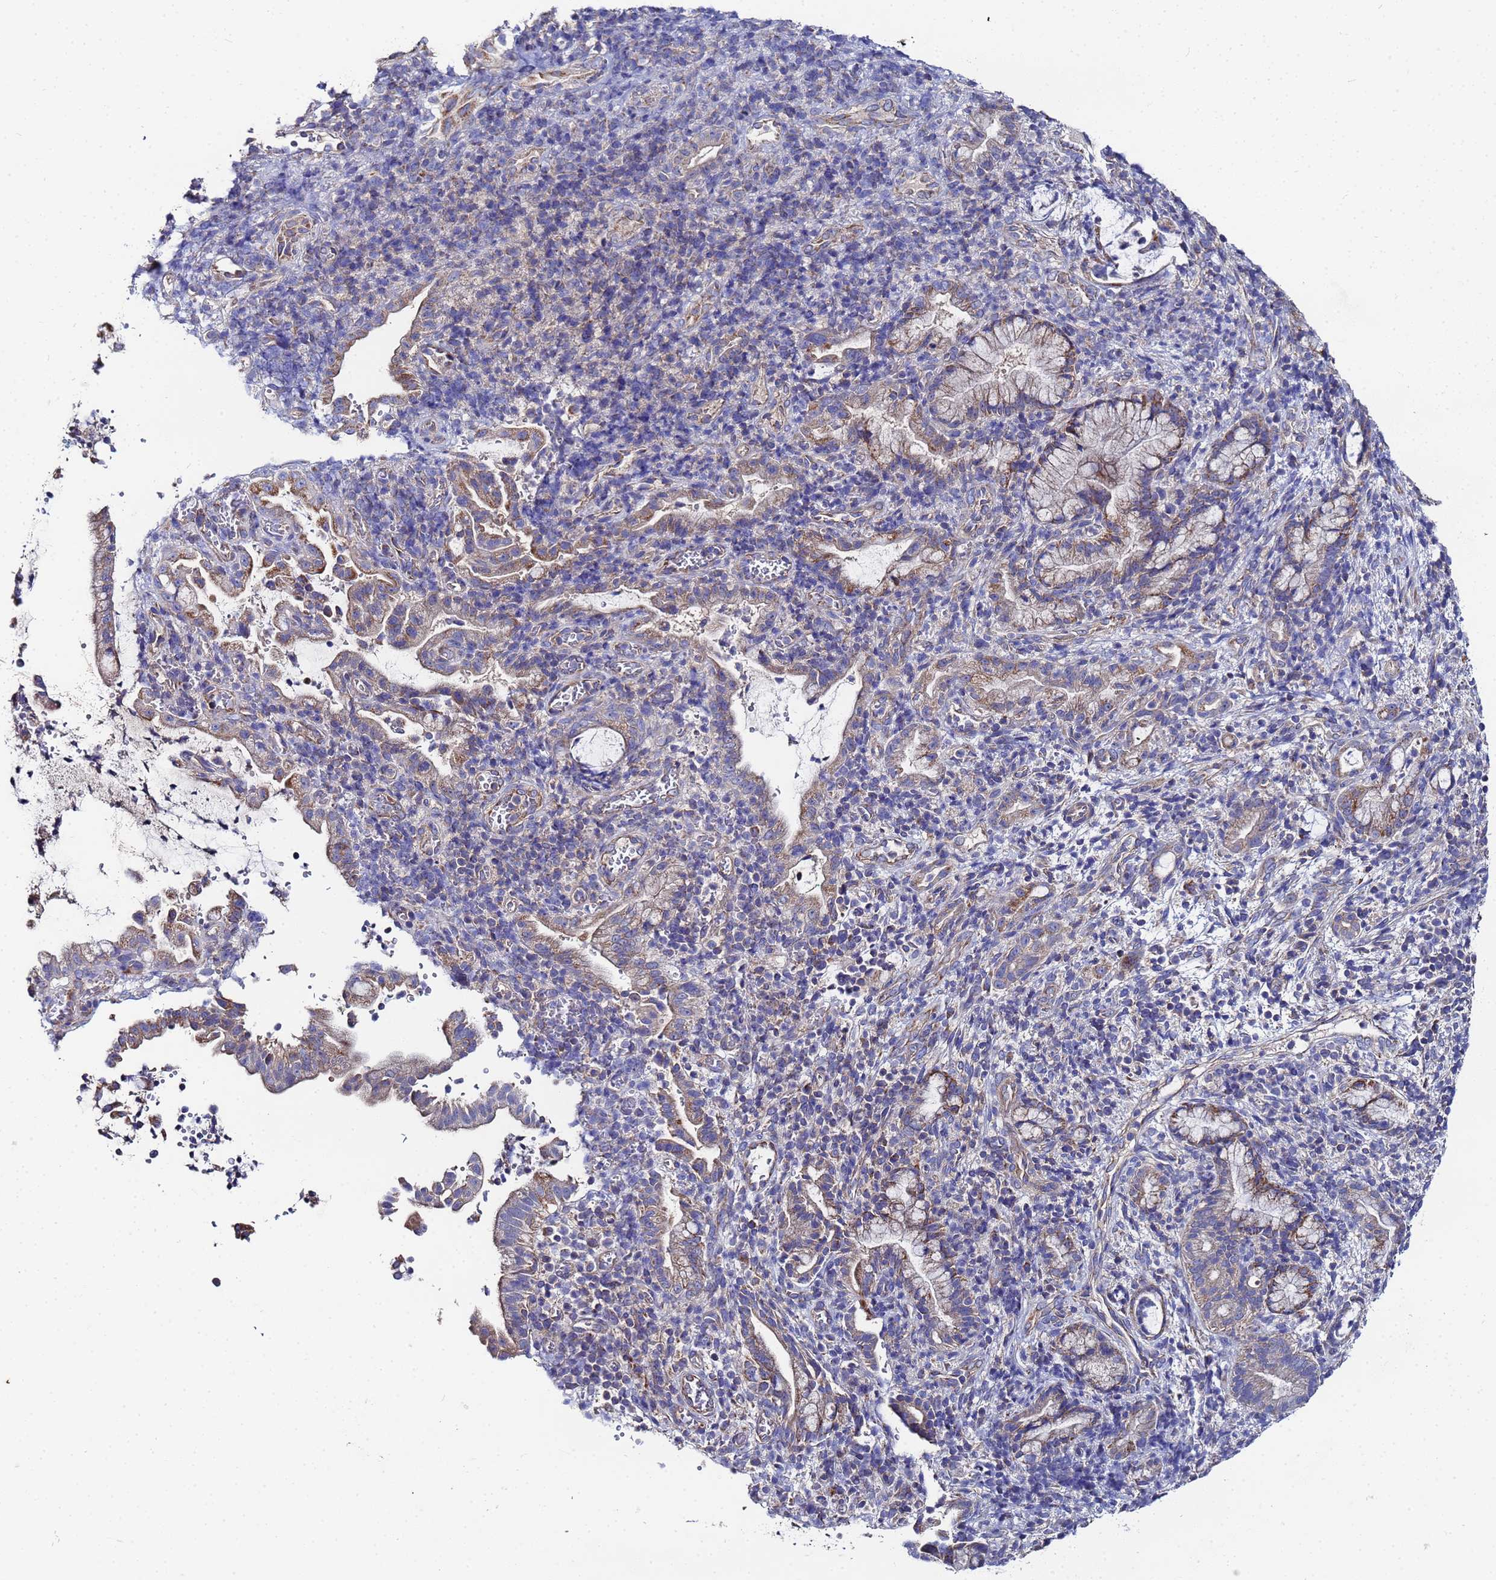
{"staining": {"intensity": "moderate", "quantity": "<25%", "location": "cytoplasmic/membranous"}, "tissue": "pancreatic cancer", "cell_type": "Tumor cells", "image_type": "cancer", "snomed": [{"axis": "morphology", "description": "Normal tissue, NOS"}, {"axis": "morphology", "description": "Adenocarcinoma, NOS"}, {"axis": "topography", "description": "Pancreas"}], "caption": "Immunohistochemical staining of pancreatic cancer demonstrates moderate cytoplasmic/membranous protein expression in about <25% of tumor cells.", "gene": "FAHD2A", "patient": {"sex": "female", "age": 55}}